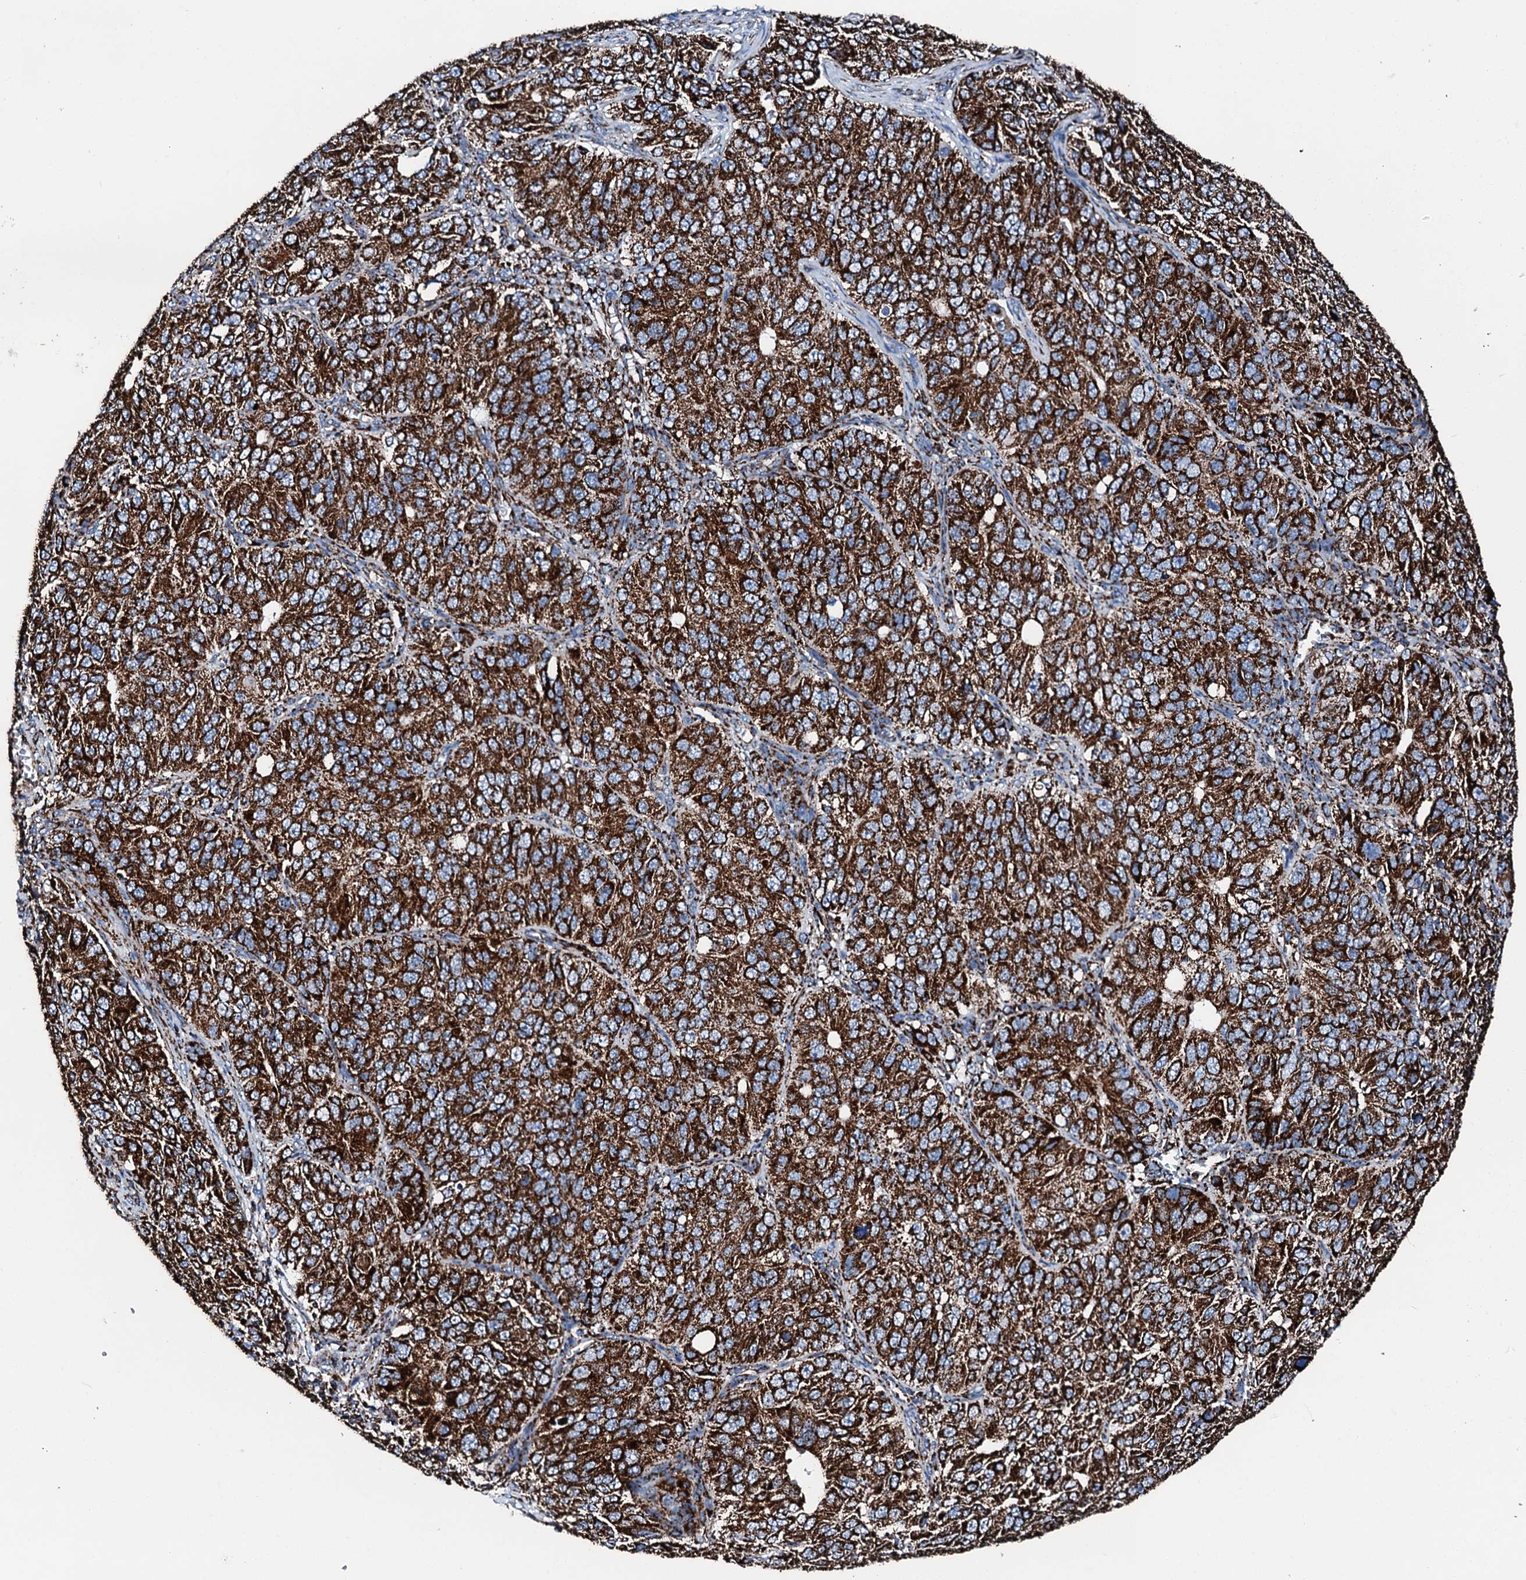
{"staining": {"intensity": "strong", "quantity": ">75%", "location": "cytoplasmic/membranous"}, "tissue": "ovarian cancer", "cell_type": "Tumor cells", "image_type": "cancer", "snomed": [{"axis": "morphology", "description": "Carcinoma, endometroid"}, {"axis": "topography", "description": "Ovary"}], "caption": "This photomicrograph exhibits immunohistochemistry (IHC) staining of human ovarian endometroid carcinoma, with high strong cytoplasmic/membranous positivity in about >75% of tumor cells.", "gene": "HADH", "patient": {"sex": "female", "age": 51}}